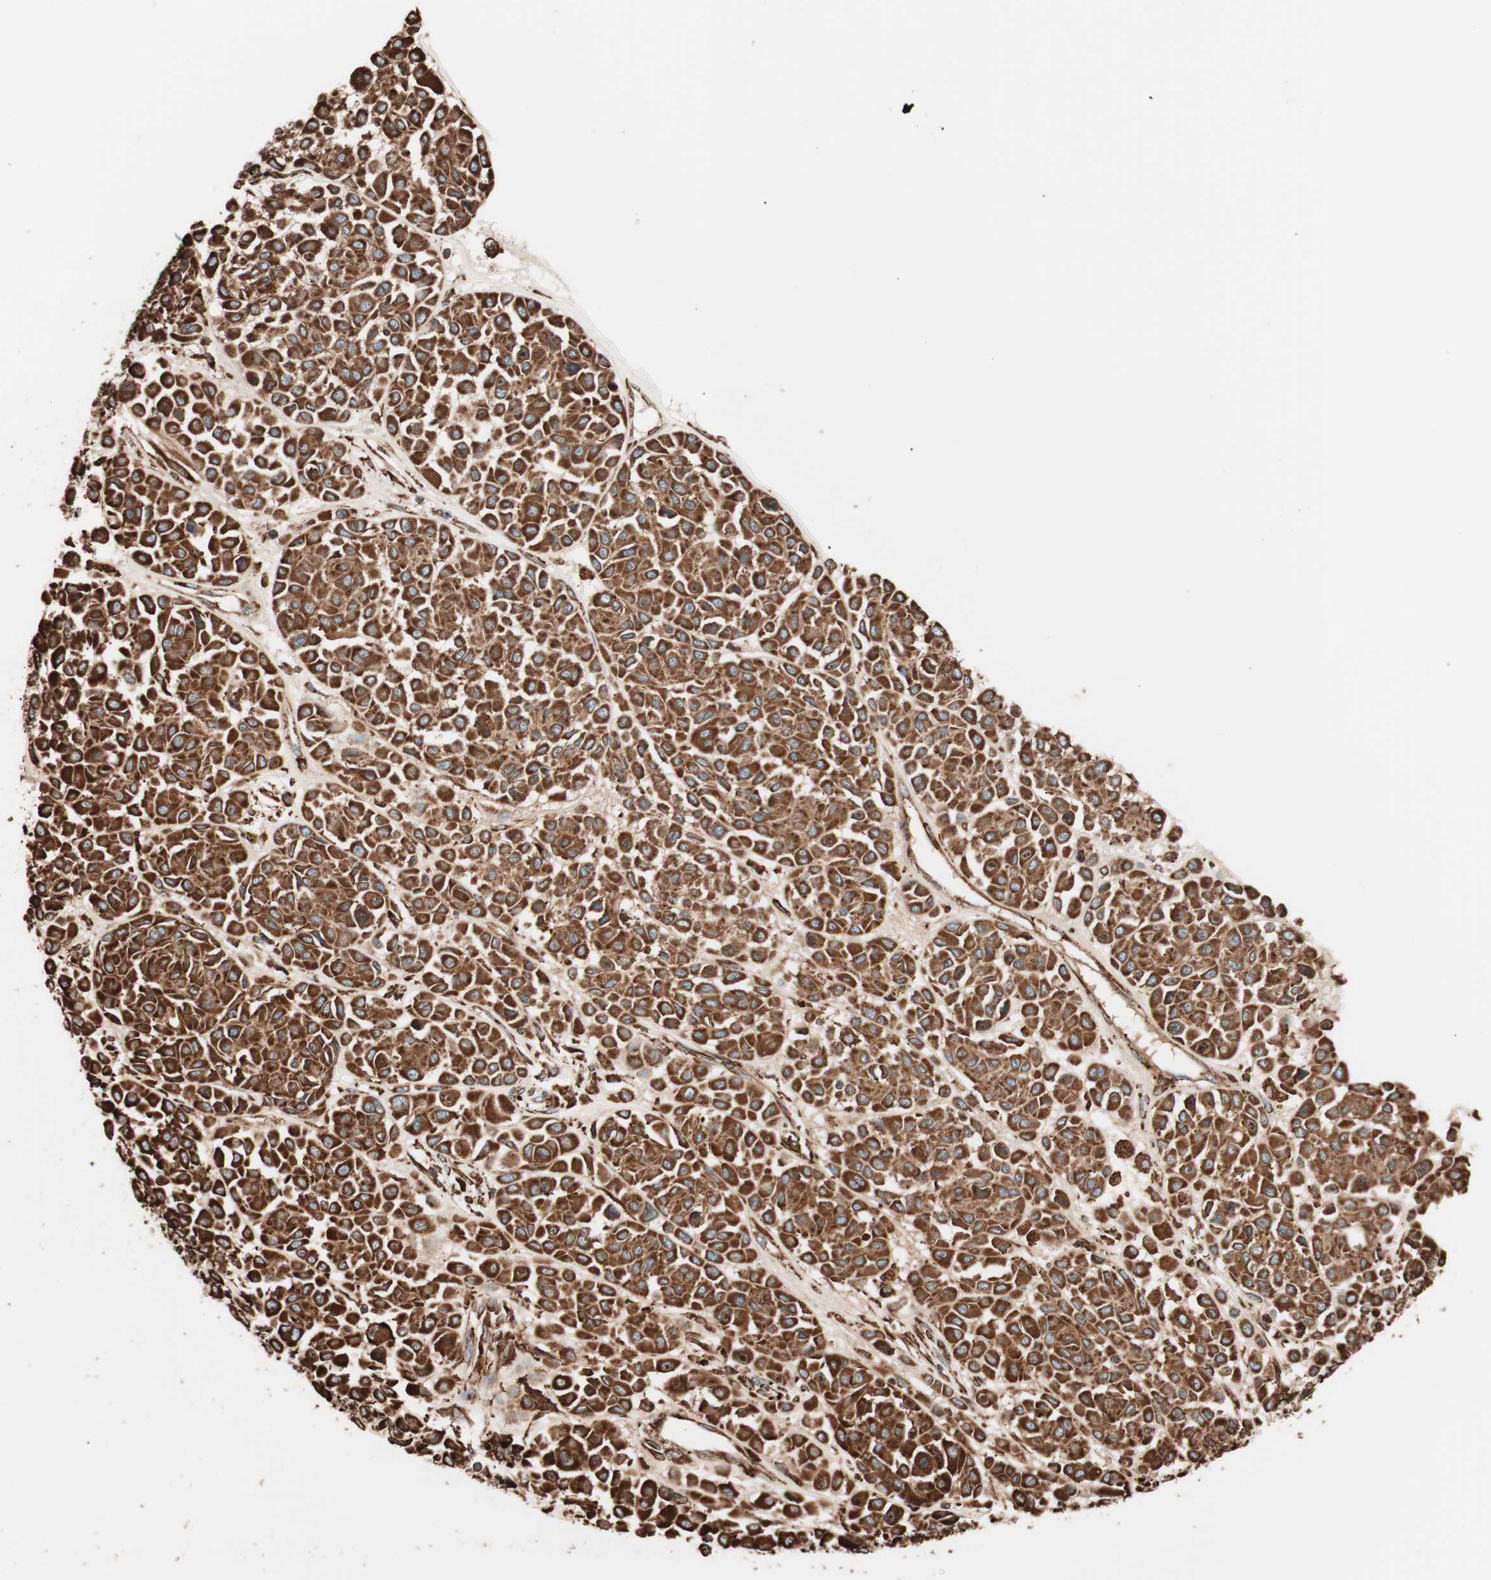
{"staining": {"intensity": "strong", "quantity": ">75%", "location": "cytoplasmic/membranous"}, "tissue": "melanoma", "cell_type": "Tumor cells", "image_type": "cancer", "snomed": [{"axis": "morphology", "description": "Malignant melanoma, Metastatic site"}, {"axis": "topography", "description": "Soft tissue"}], "caption": "Human malignant melanoma (metastatic site) stained with a protein marker displays strong staining in tumor cells.", "gene": "VEGFA", "patient": {"sex": "male", "age": 41}}